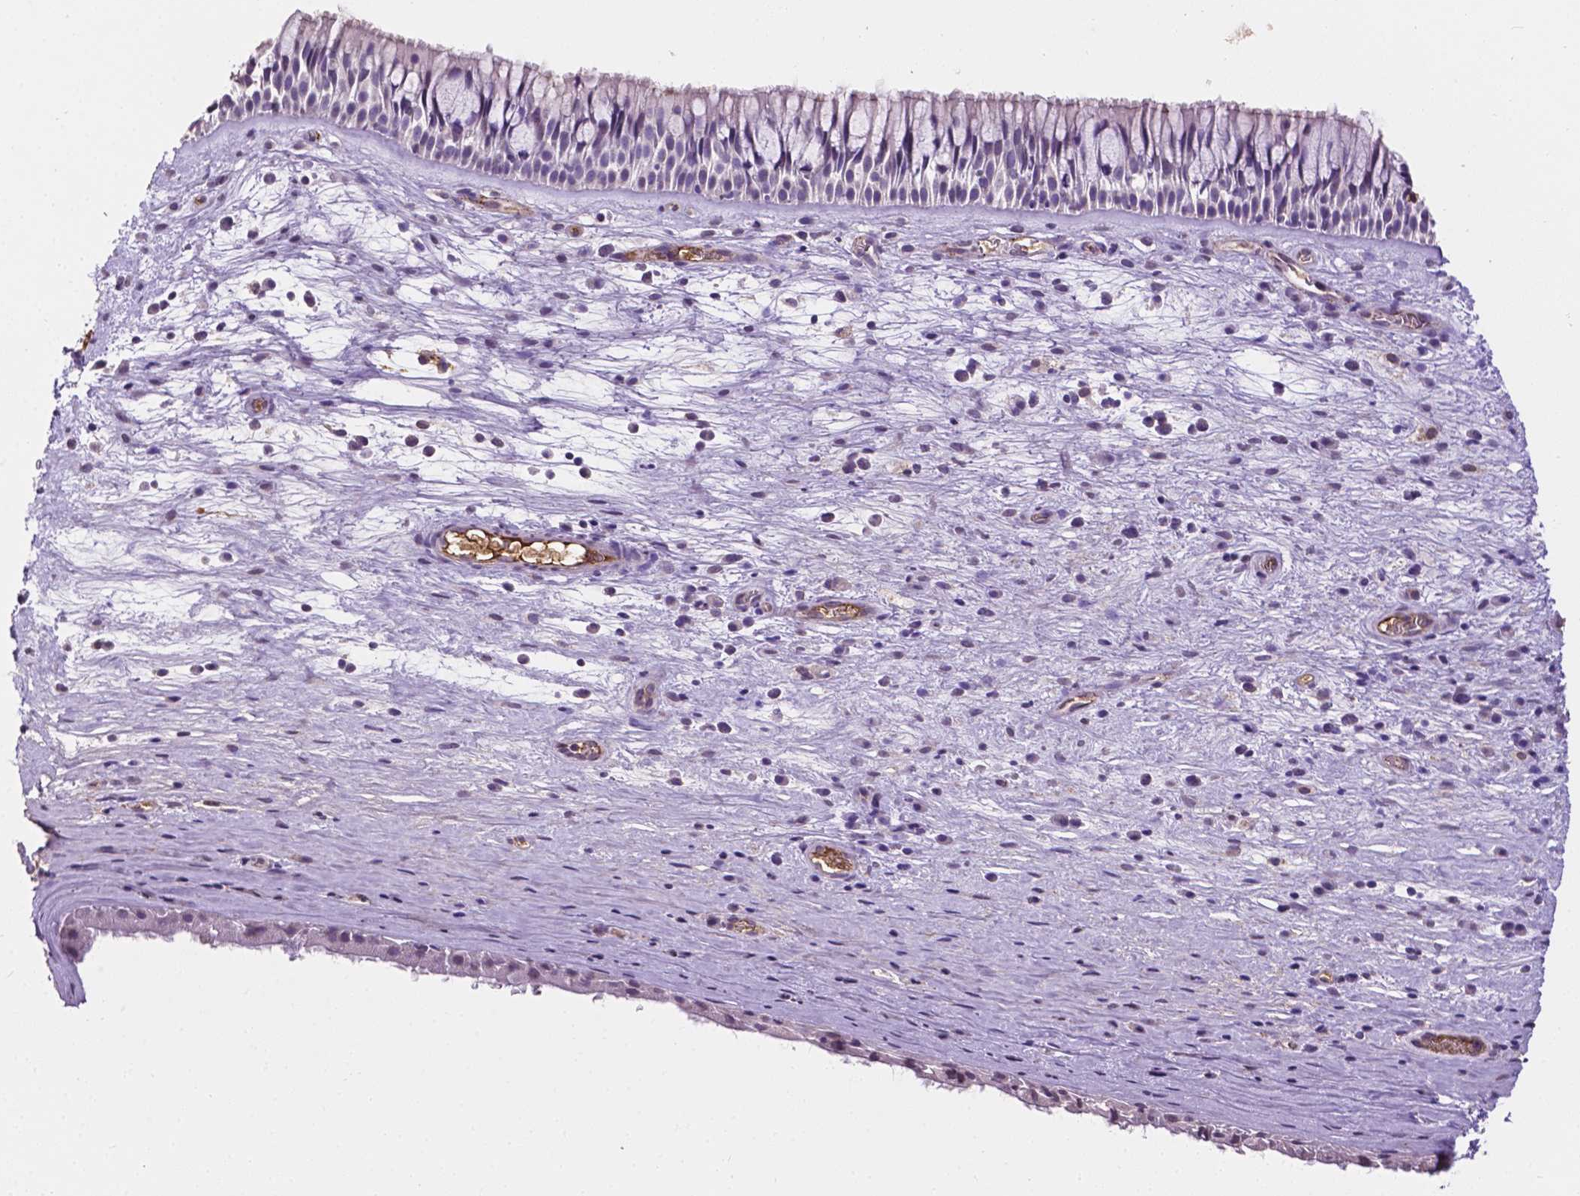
{"staining": {"intensity": "negative", "quantity": "none", "location": "none"}, "tissue": "nasopharynx", "cell_type": "Respiratory epithelial cells", "image_type": "normal", "snomed": [{"axis": "morphology", "description": "Normal tissue, NOS"}, {"axis": "topography", "description": "Nasopharynx"}], "caption": "IHC of benign human nasopharynx reveals no staining in respiratory epithelial cells.", "gene": "APOE", "patient": {"sex": "male", "age": 74}}